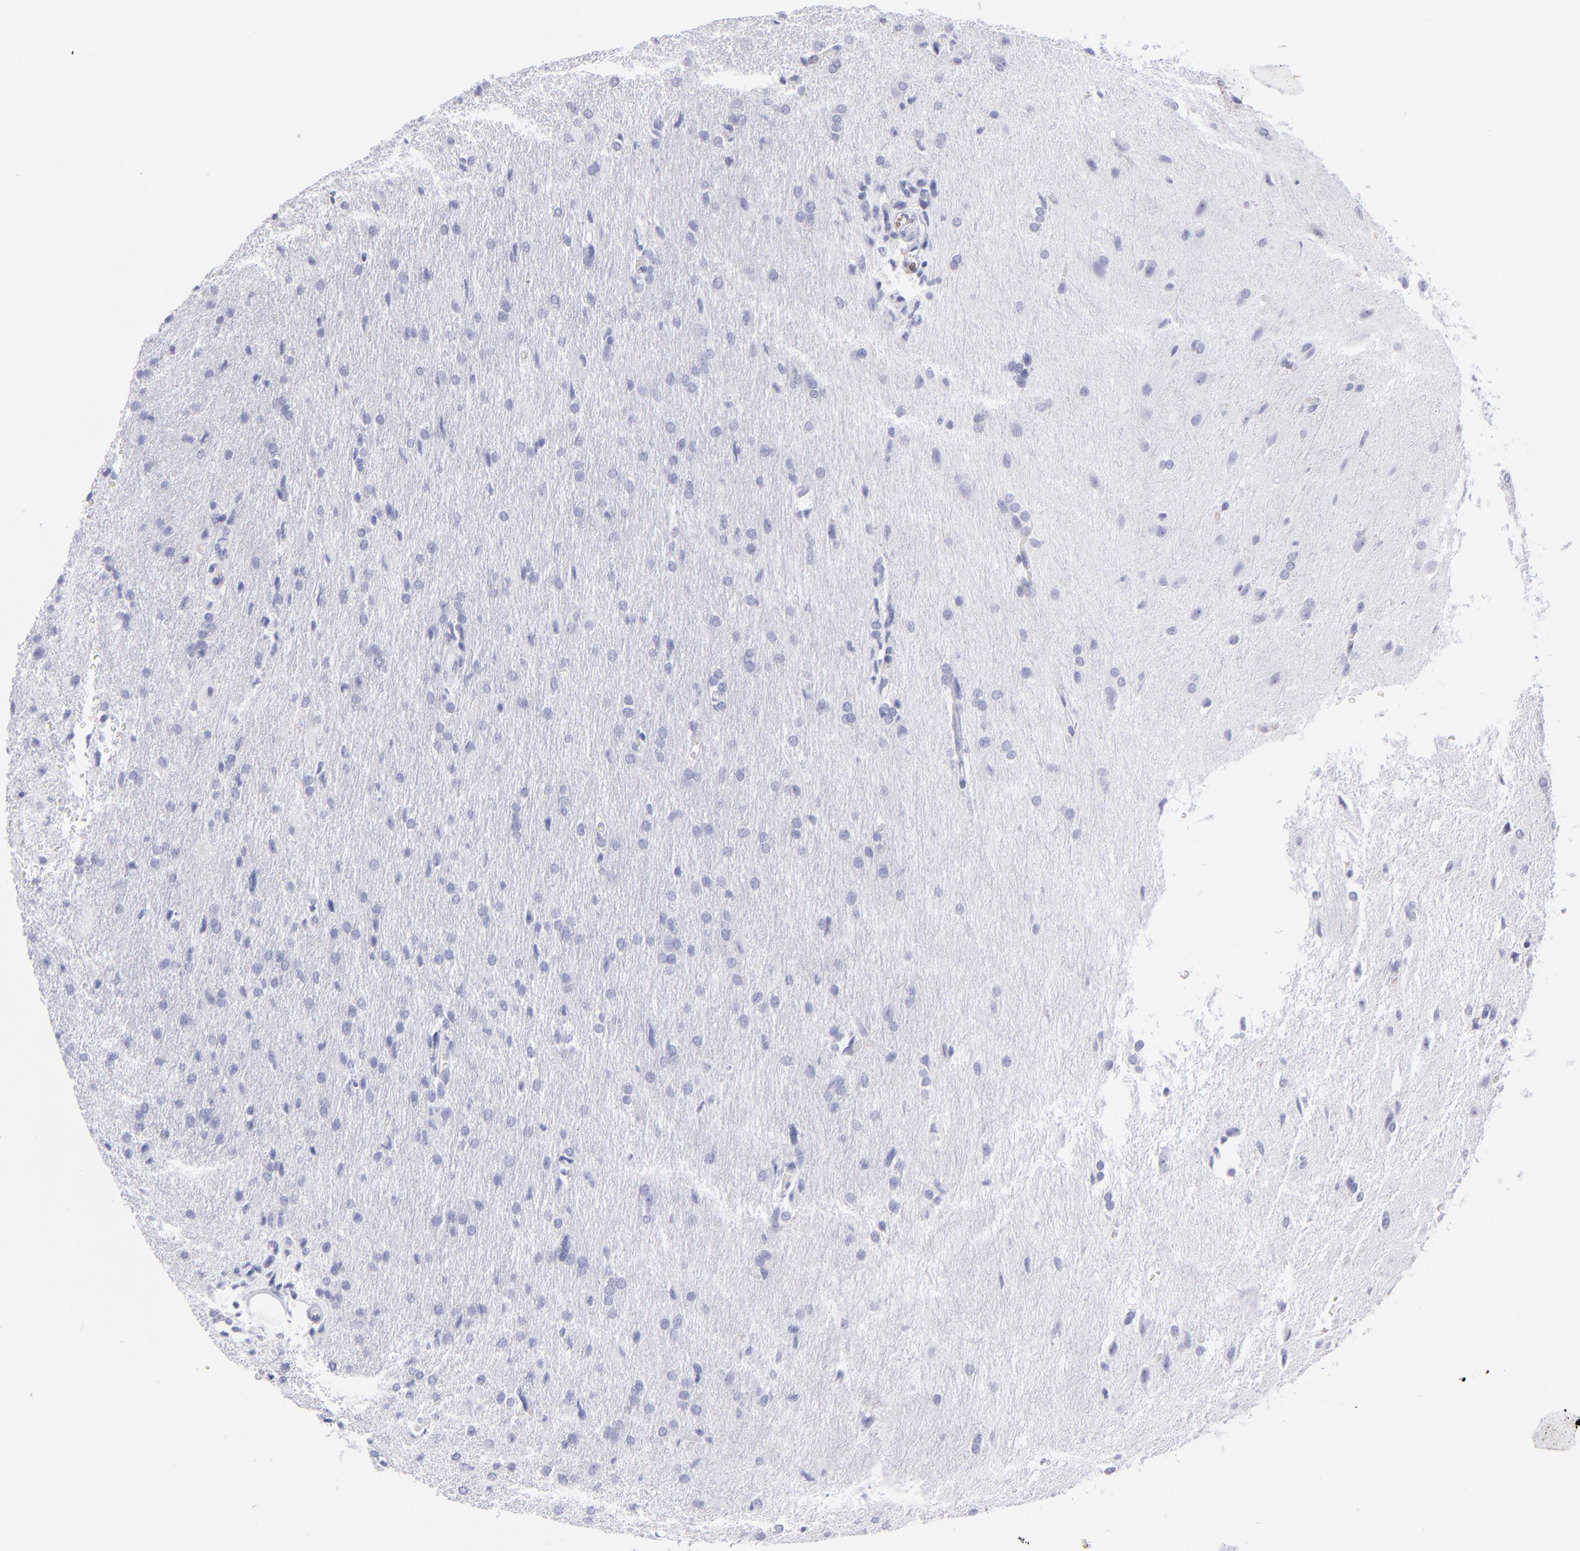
{"staining": {"intensity": "negative", "quantity": "none", "location": "none"}, "tissue": "glioma", "cell_type": "Tumor cells", "image_type": "cancer", "snomed": [{"axis": "morphology", "description": "Glioma, malignant, High grade"}, {"axis": "topography", "description": "Brain"}], "caption": "High power microscopy histopathology image of an immunohistochemistry histopathology image of malignant high-grade glioma, revealing no significant expression in tumor cells. (Stains: DAB immunohistochemistry with hematoxylin counter stain, Microscopy: brightfield microscopy at high magnification).", "gene": "PRPH", "patient": {"sex": "male", "age": 68}}